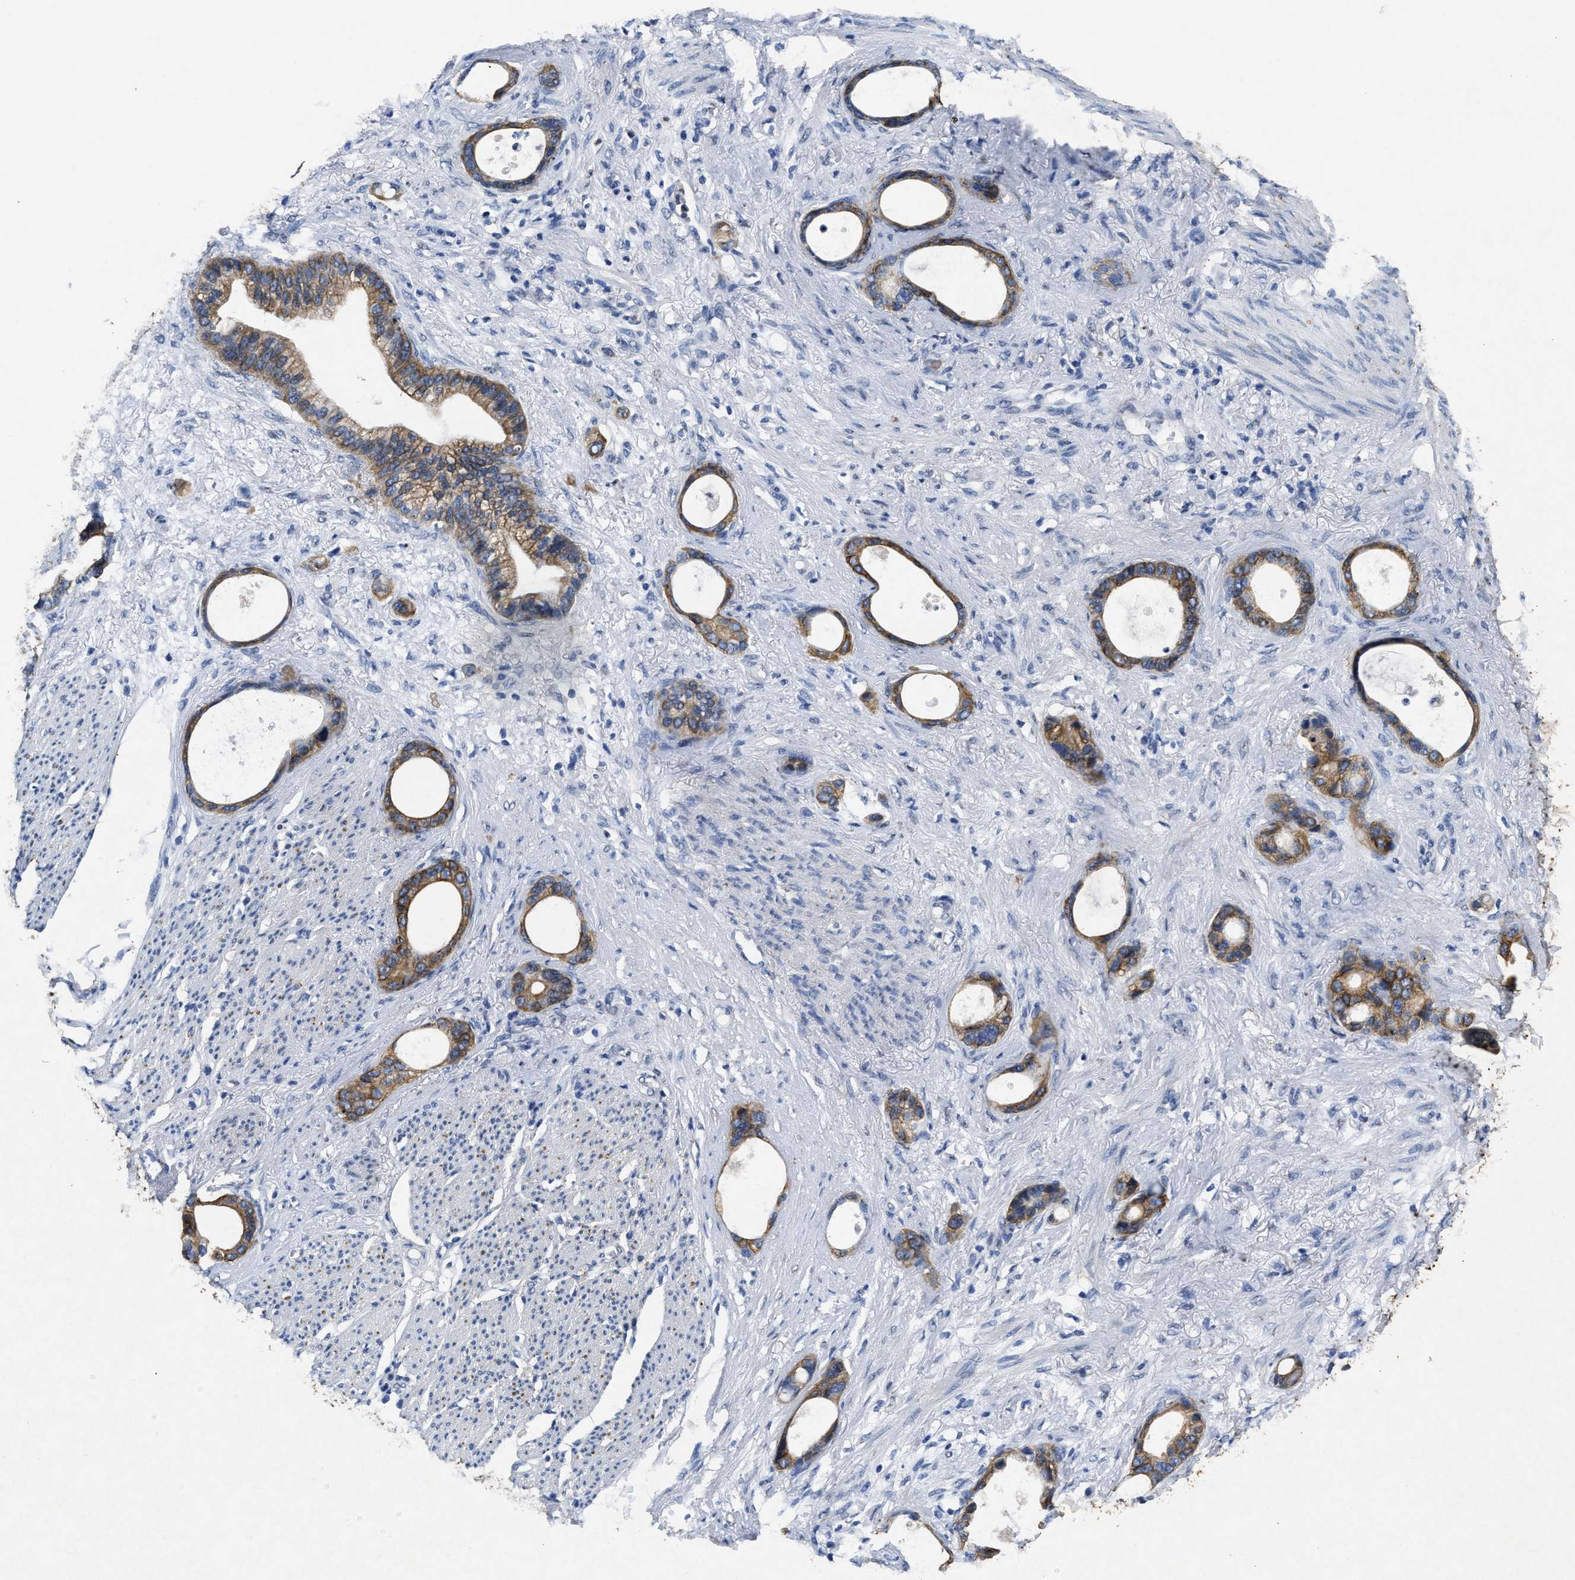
{"staining": {"intensity": "moderate", "quantity": ">75%", "location": "cytoplasmic/membranous"}, "tissue": "stomach cancer", "cell_type": "Tumor cells", "image_type": "cancer", "snomed": [{"axis": "morphology", "description": "Adenocarcinoma, NOS"}, {"axis": "topography", "description": "Stomach"}], "caption": "Immunohistochemistry (IHC) histopathology image of human stomach adenocarcinoma stained for a protein (brown), which reveals medium levels of moderate cytoplasmic/membranous expression in approximately >75% of tumor cells.", "gene": "CTNNA1", "patient": {"sex": "female", "age": 75}}